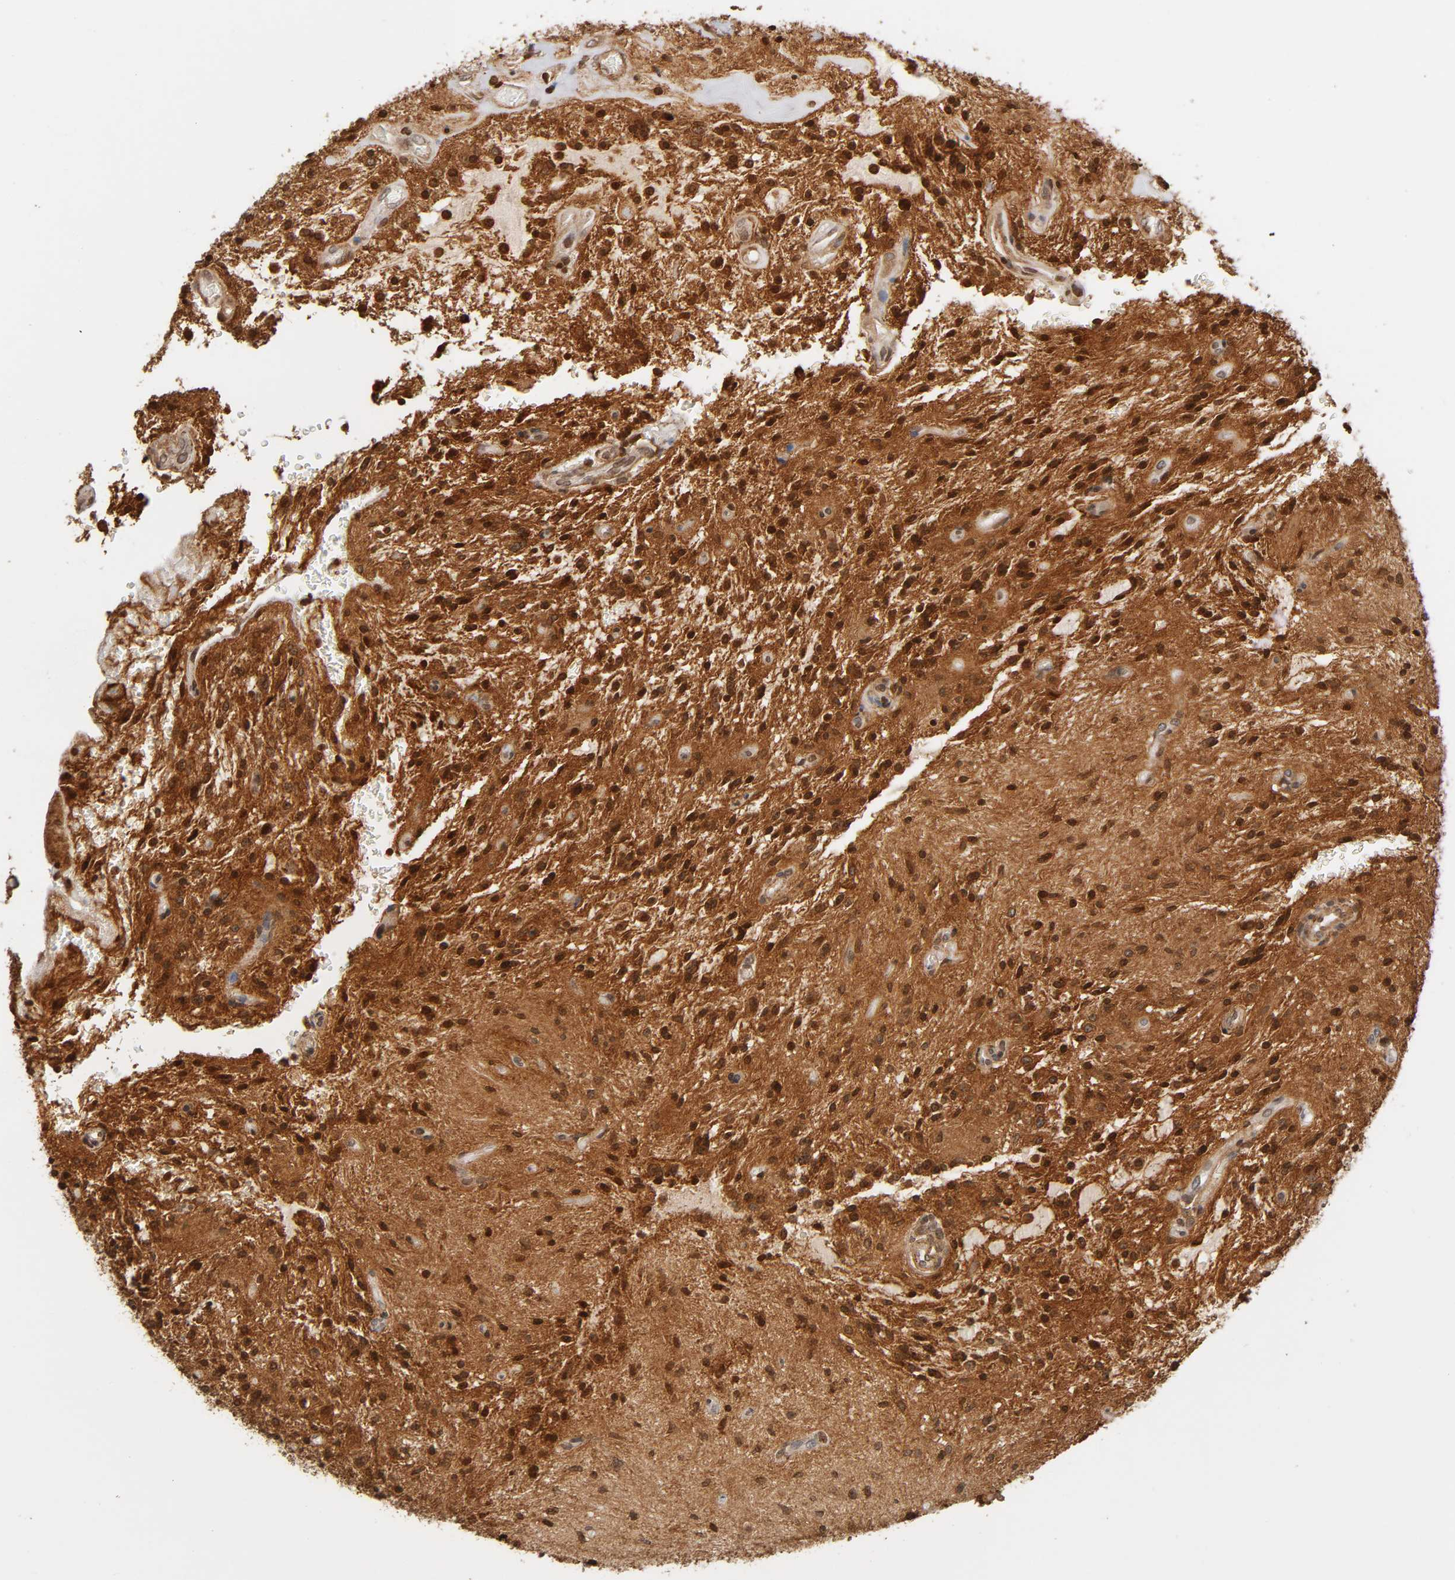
{"staining": {"intensity": "strong", "quantity": ">75%", "location": "cytoplasmic/membranous"}, "tissue": "glioma", "cell_type": "Tumor cells", "image_type": "cancer", "snomed": [{"axis": "morphology", "description": "Glioma, malignant, NOS"}, {"axis": "topography", "description": "Cerebellum"}], "caption": "Protein staining displays strong cytoplasmic/membranous staining in about >75% of tumor cells in glioma (malignant).", "gene": "ITGAV", "patient": {"sex": "female", "age": 10}}